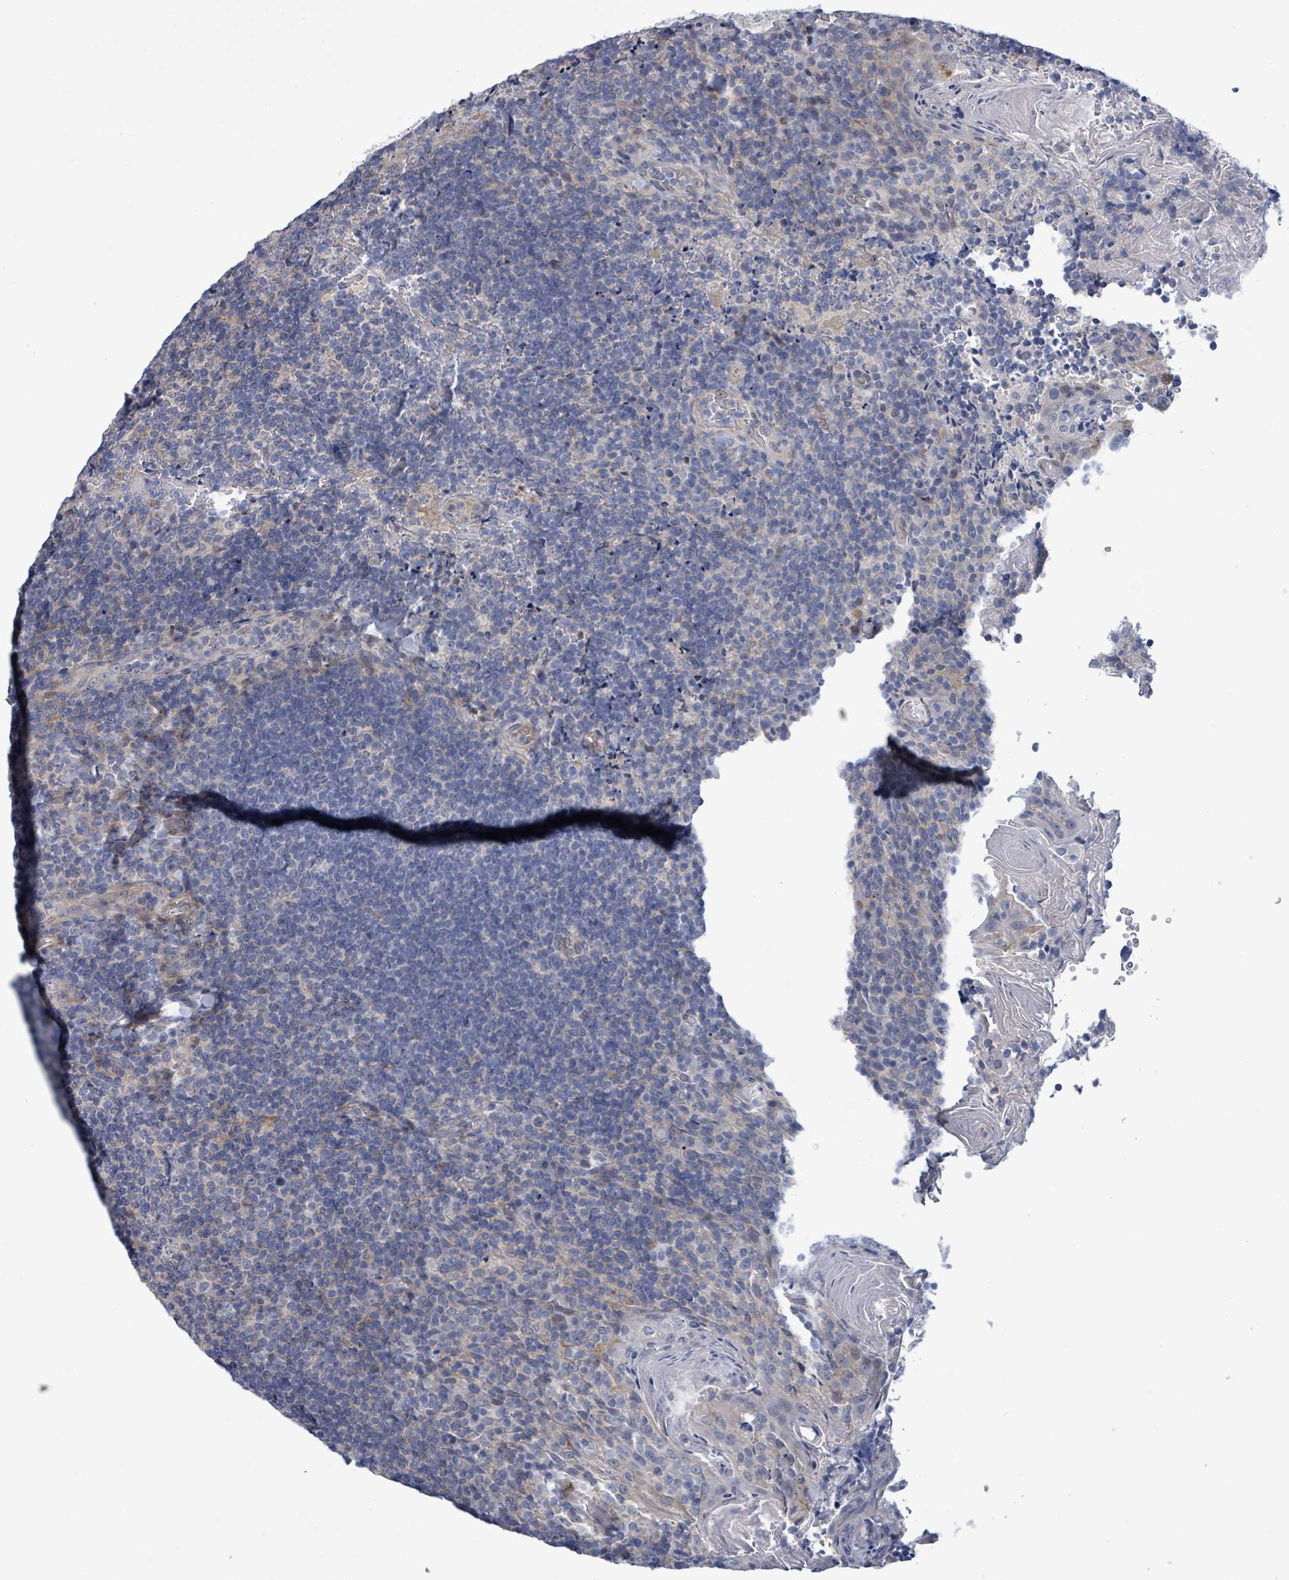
{"staining": {"intensity": "negative", "quantity": "none", "location": "none"}, "tissue": "tonsil", "cell_type": "Germinal center cells", "image_type": "normal", "snomed": [{"axis": "morphology", "description": "Normal tissue, NOS"}, {"axis": "topography", "description": "Tonsil"}], "caption": "An immunohistochemistry (IHC) image of unremarkable tonsil is shown. There is no staining in germinal center cells of tonsil.", "gene": "C9orf152", "patient": {"sex": "female", "age": 10}}